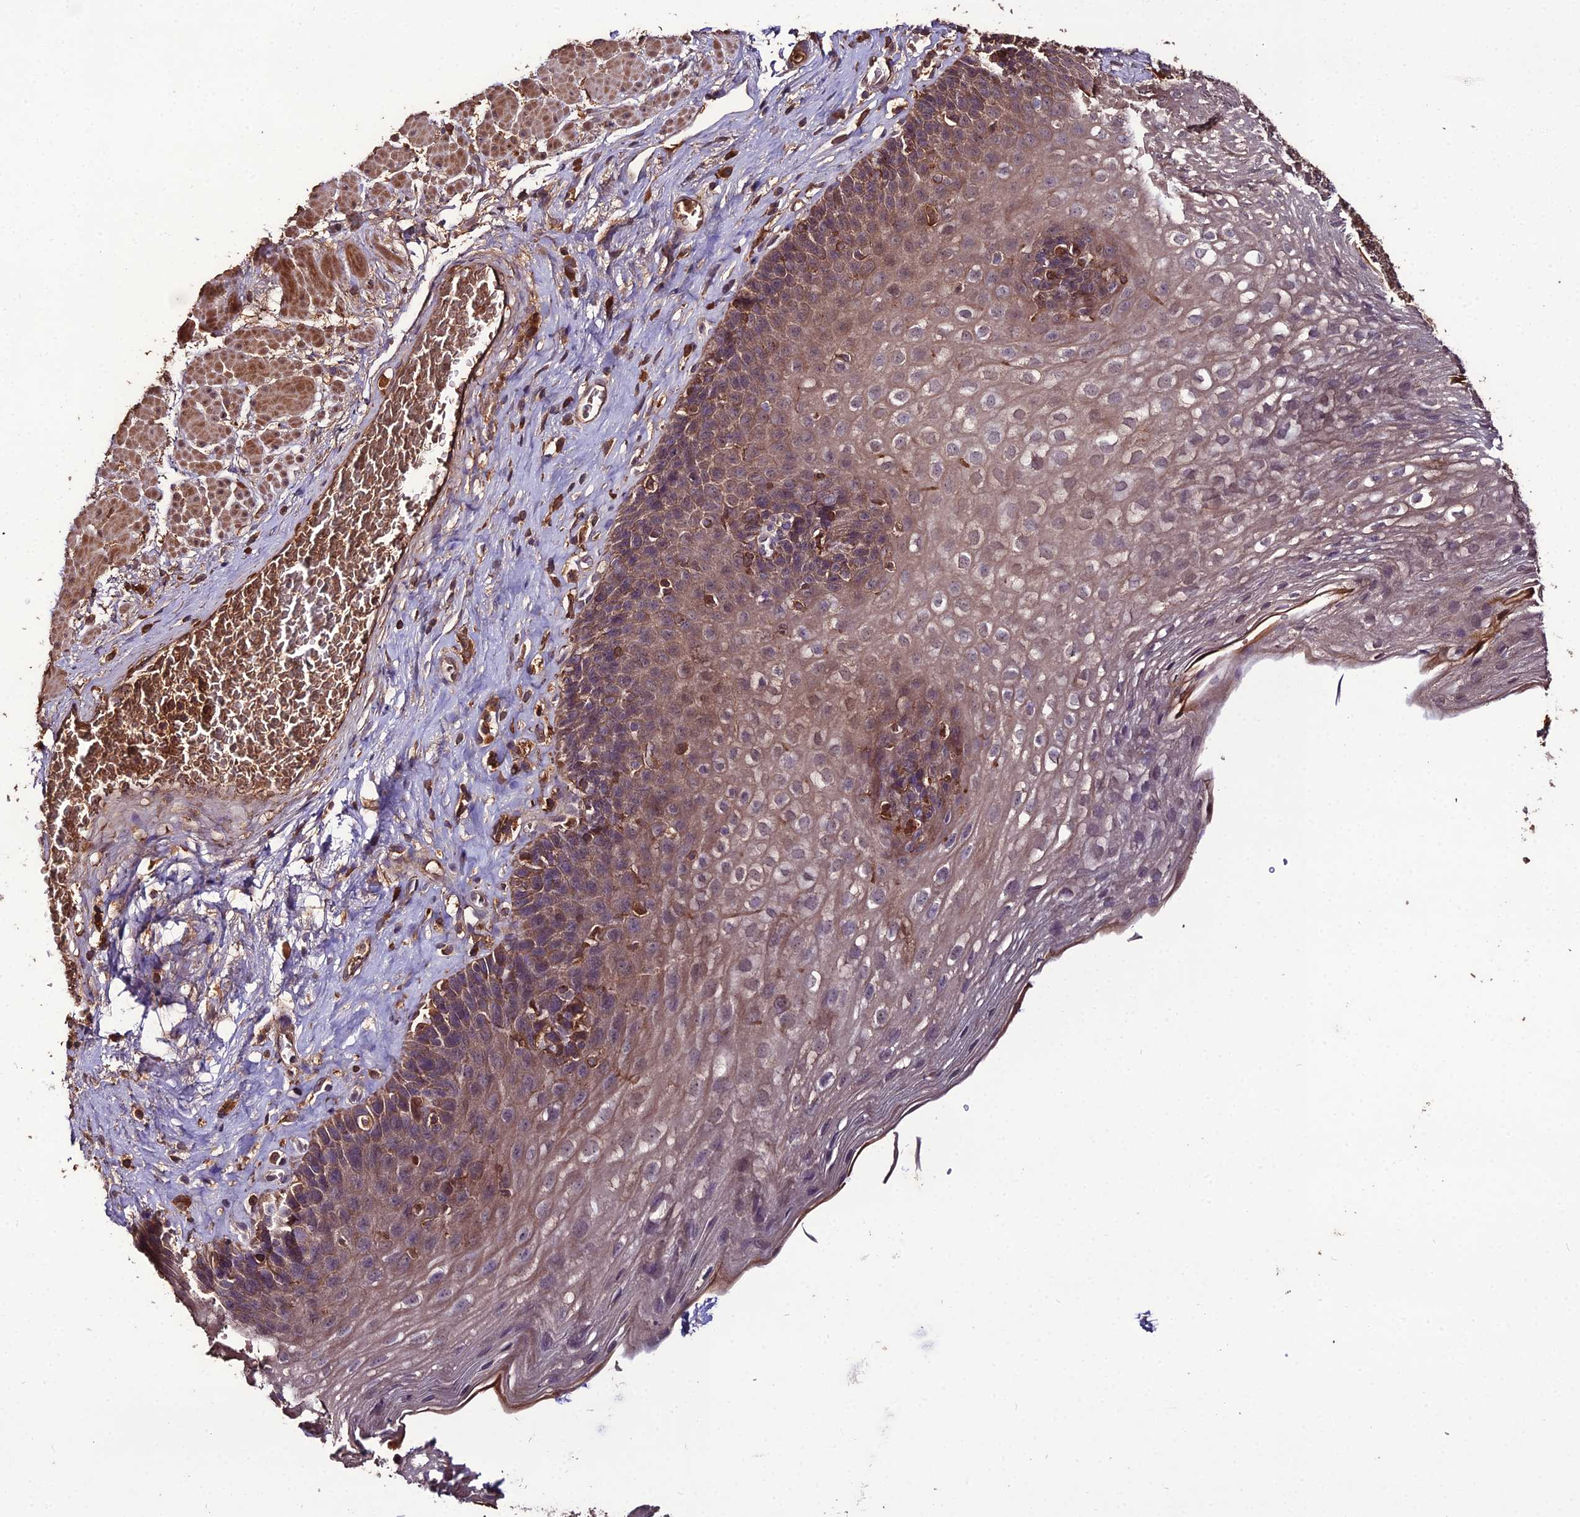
{"staining": {"intensity": "weak", "quantity": "<25%", "location": "cytoplasmic/membranous"}, "tissue": "esophagus", "cell_type": "Squamous epithelial cells", "image_type": "normal", "snomed": [{"axis": "morphology", "description": "Normal tissue, NOS"}, {"axis": "topography", "description": "Esophagus"}], "caption": "This image is of normal esophagus stained with IHC to label a protein in brown with the nuclei are counter-stained blue. There is no staining in squamous epithelial cells.", "gene": "KCTD16", "patient": {"sex": "female", "age": 66}}